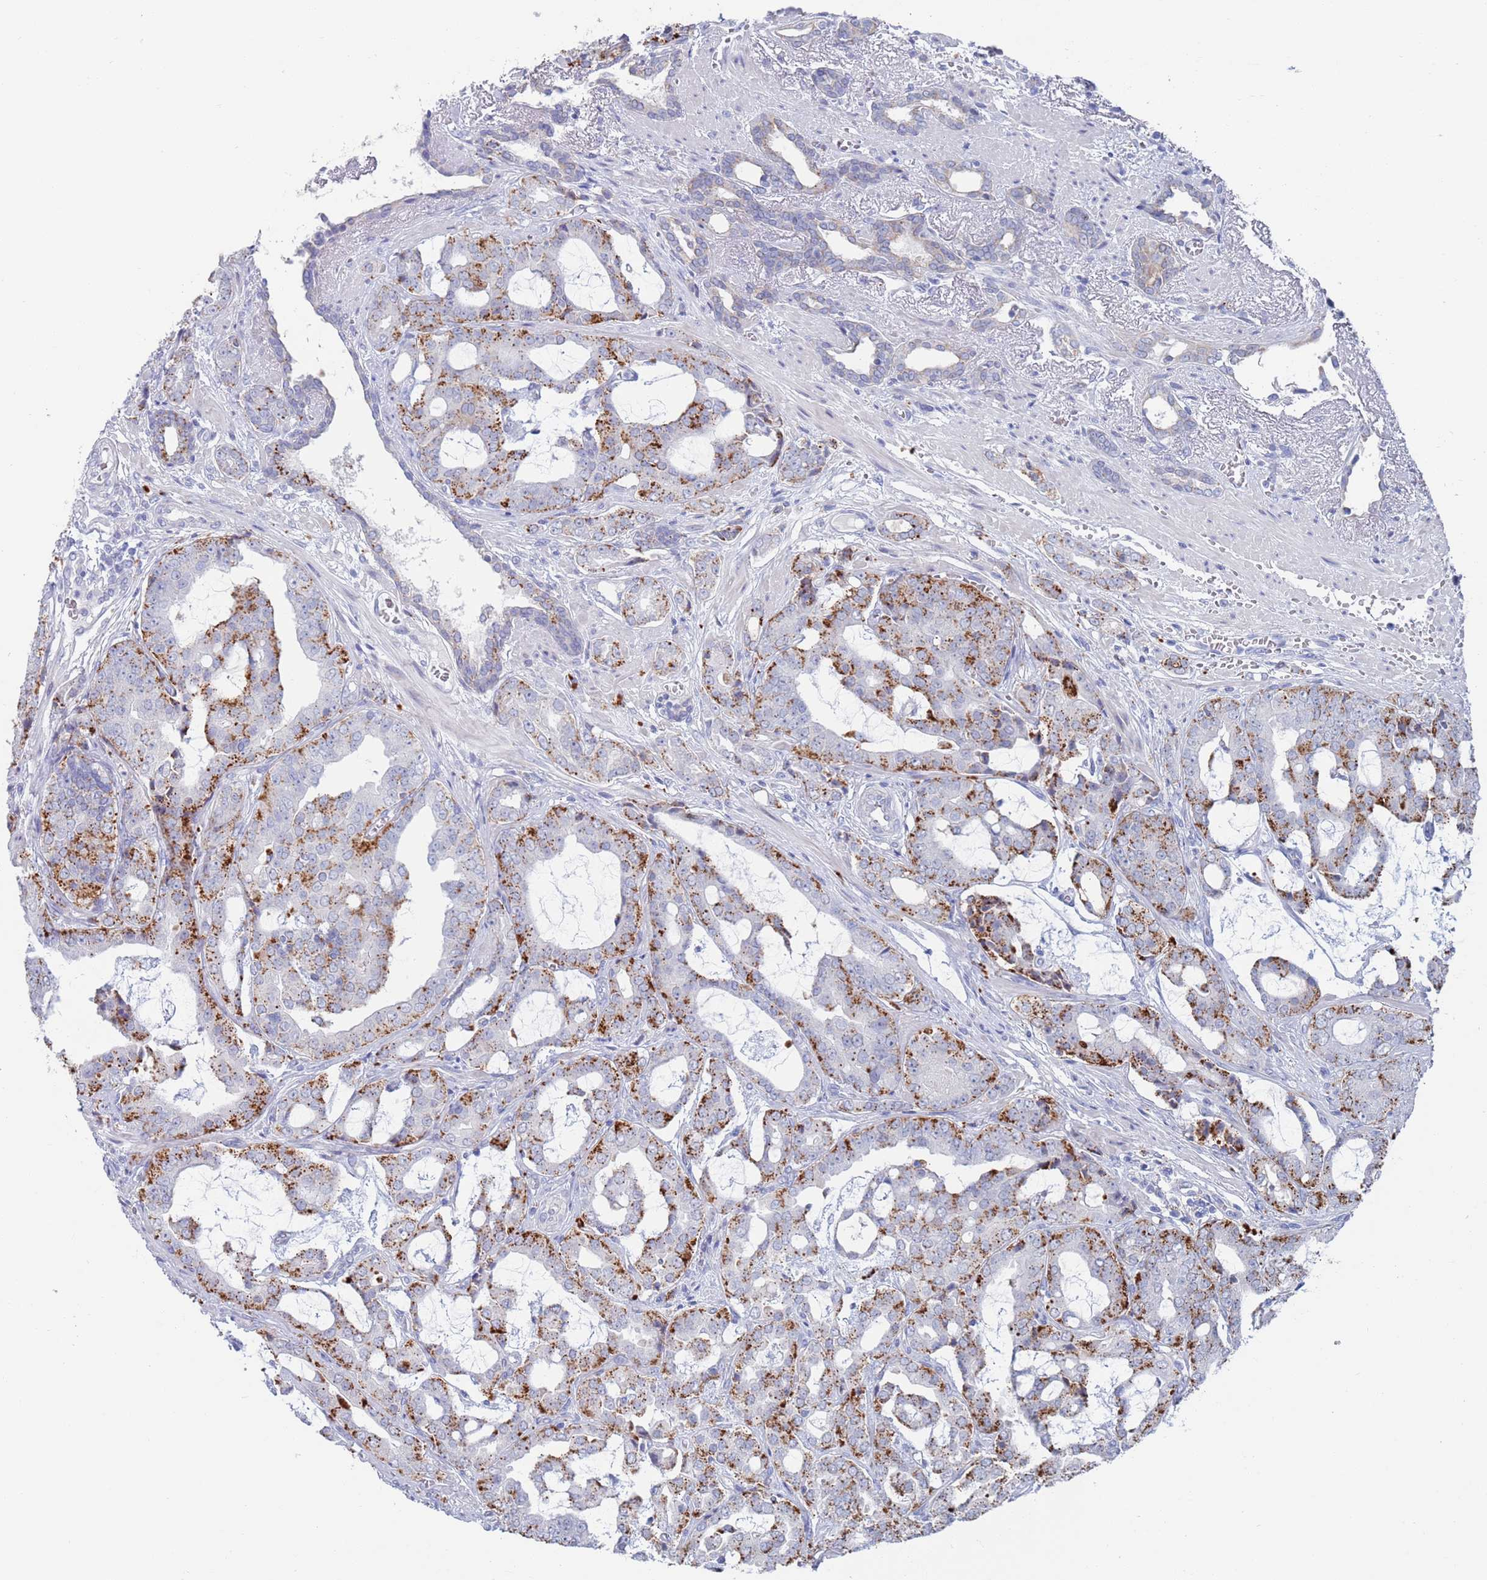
{"staining": {"intensity": "strong", "quantity": "25%-75%", "location": "cytoplasmic/membranous"}, "tissue": "prostate cancer", "cell_type": "Tumor cells", "image_type": "cancer", "snomed": [{"axis": "morphology", "description": "Adenocarcinoma, High grade"}, {"axis": "topography", "description": "Prostate"}], "caption": "Tumor cells reveal high levels of strong cytoplasmic/membranous positivity in approximately 25%-75% of cells in prostate cancer (adenocarcinoma (high-grade)).", "gene": "FUCA1", "patient": {"sex": "male", "age": 71}}